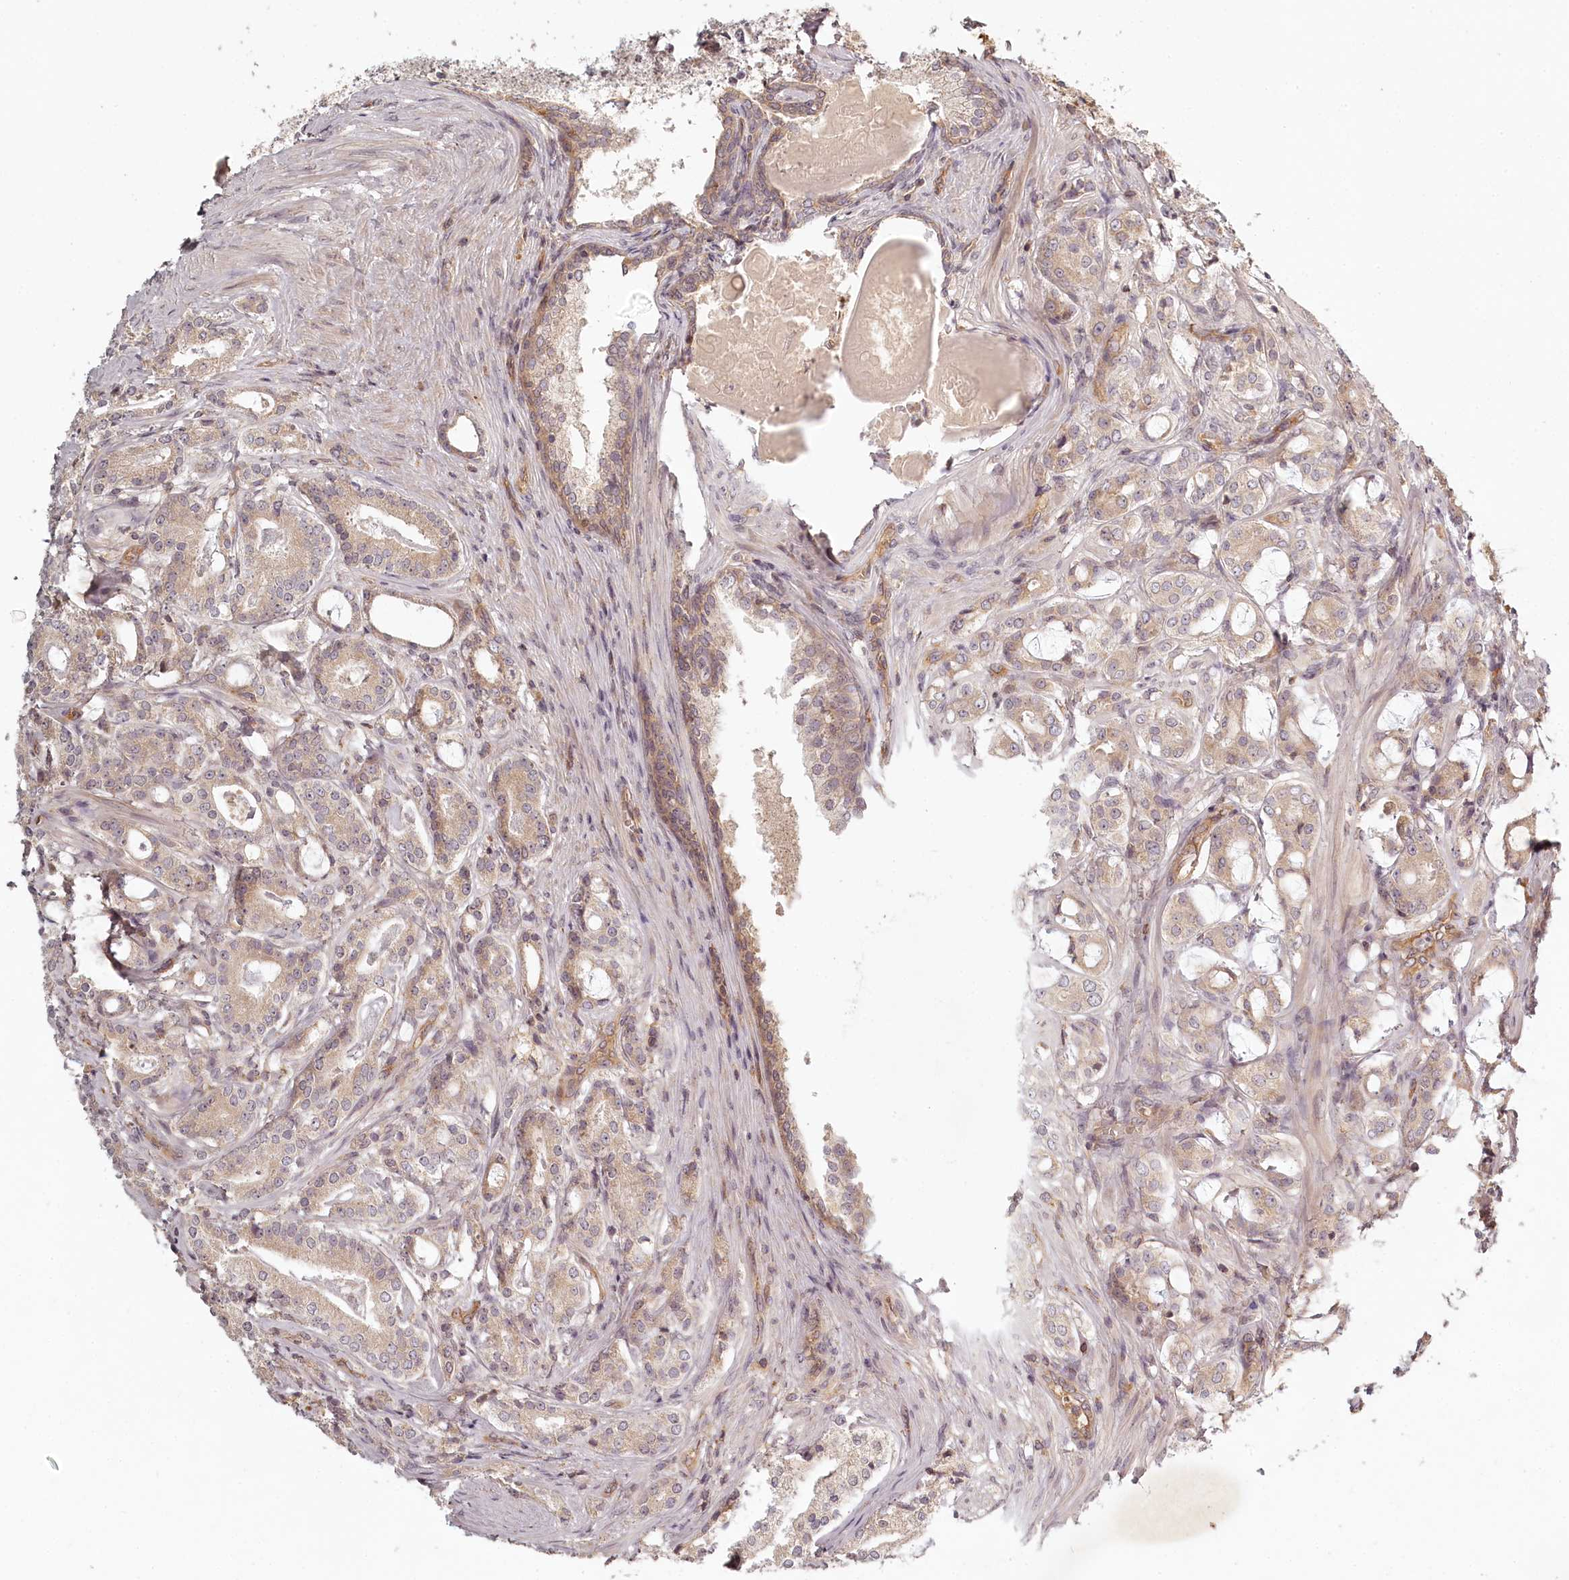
{"staining": {"intensity": "weak", "quantity": "<25%", "location": "cytoplasmic/membranous"}, "tissue": "prostate cancer", "cell_type": "Tumor cells", "image_type": "cancer", "snomed": [{"axis": "morphology", "description": "Adenocarcinoma, High grade"}, {"axis": "topography", "description": "Prostate"}], "caption": "Adenocarcinoma (high-grade) (prostate) stained for a protein using immunohistochemistry (IHC) shows no staining tumor cells.", "gene": "TMIE", "patient": {"sex": "male", "age": 63}}